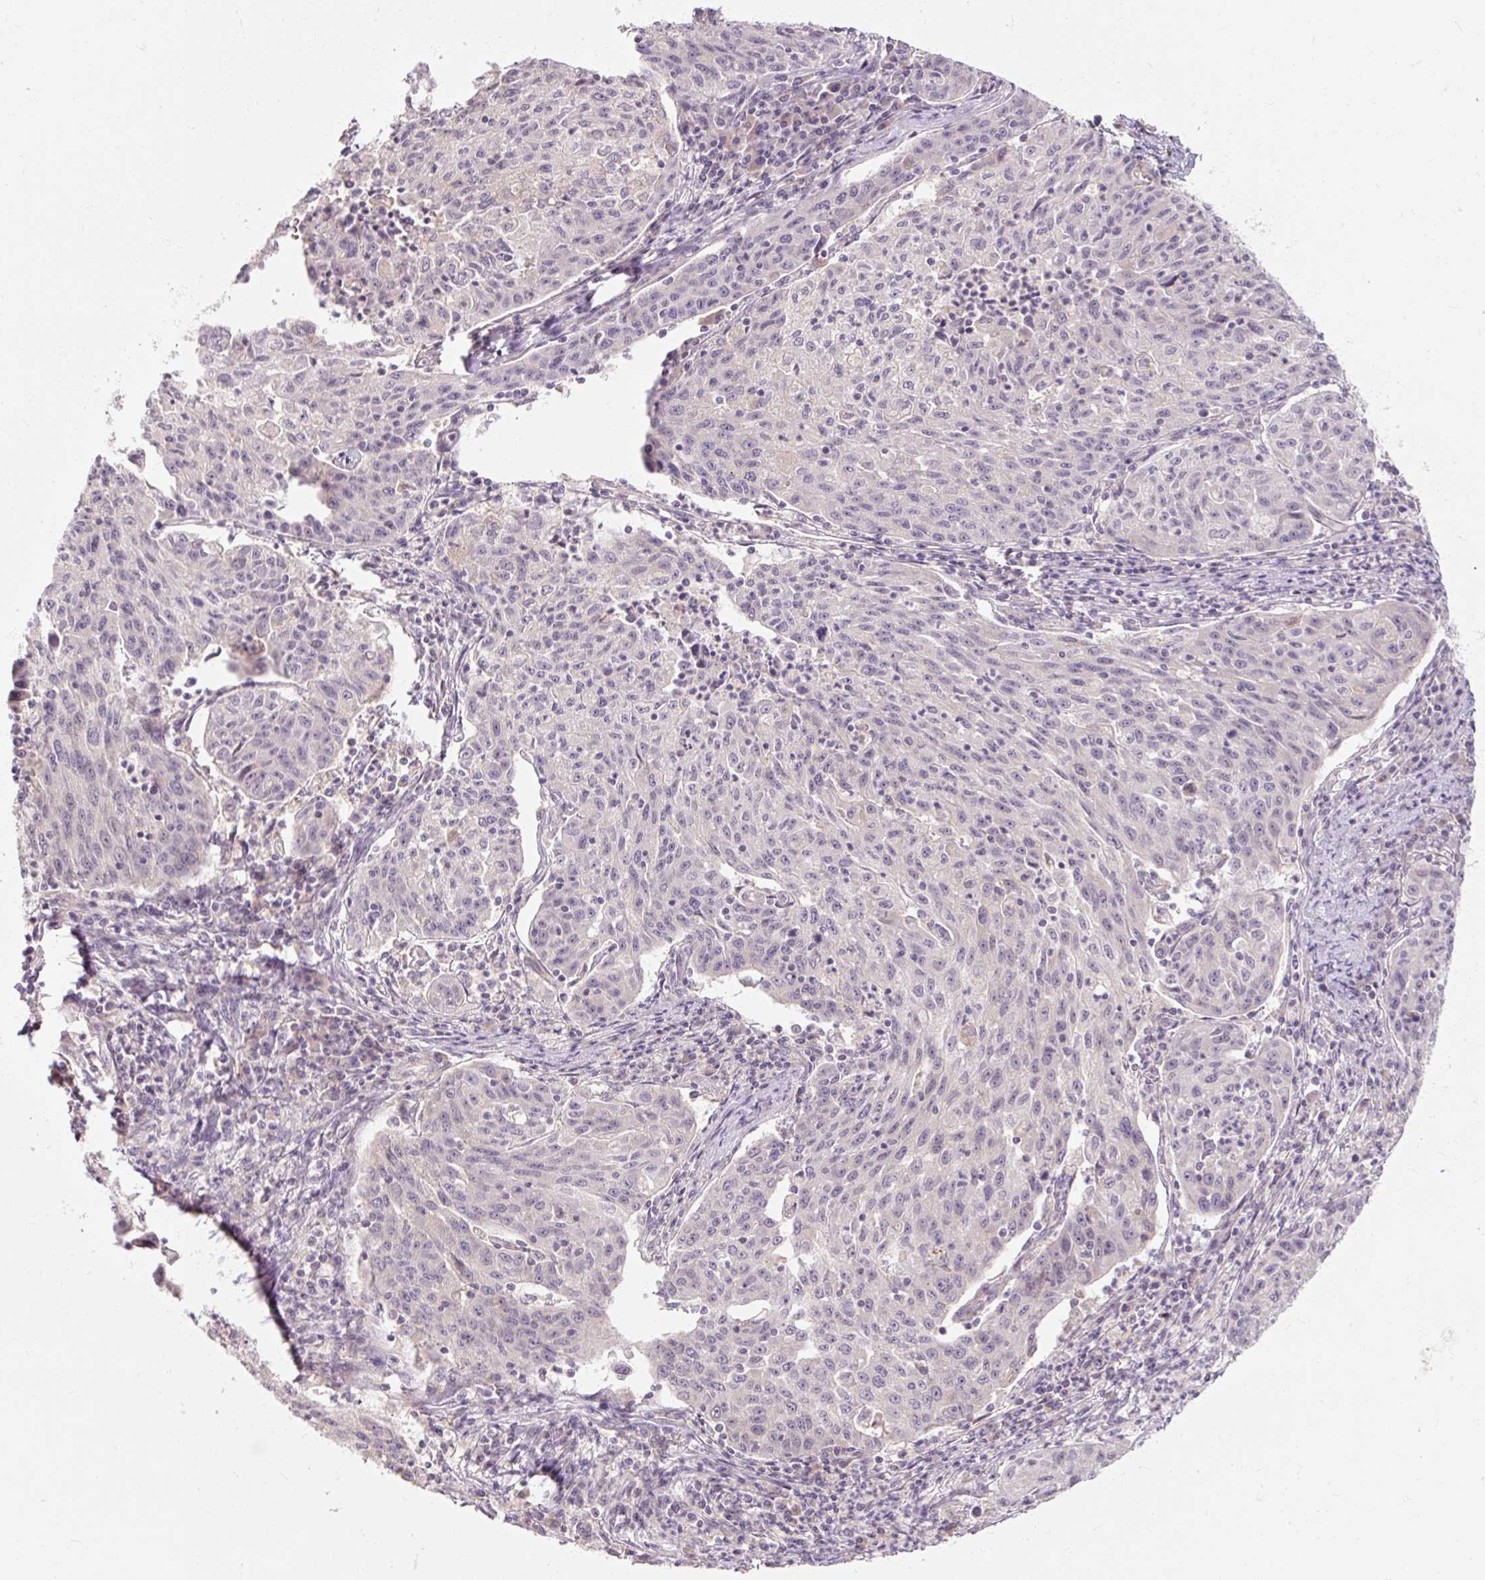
{"staining": {"intensity": "weak", "quantity": "<25%", "location": "cytoplasmic/membranous"}, "tissue": "lung cancer", "cell_type": "Tumor cells", "image_type": "cancer", "snomed": [{"axis": "morphology", "description": "Squamous cell carcinoma, NOS"}, {"axis": "morphology", "description": "Squamous cell carcinoma, metastatic, NOS"}, {"axis": "topography", "description": "Bronchus"}, {"axis": "topography", "description": "Lung"}], "caption": "Tumor cells show no significant staining in lung squamous cell carcinoma.", "gene": "RB1CC1", "patient": {"sex": "male", "age": 62}}